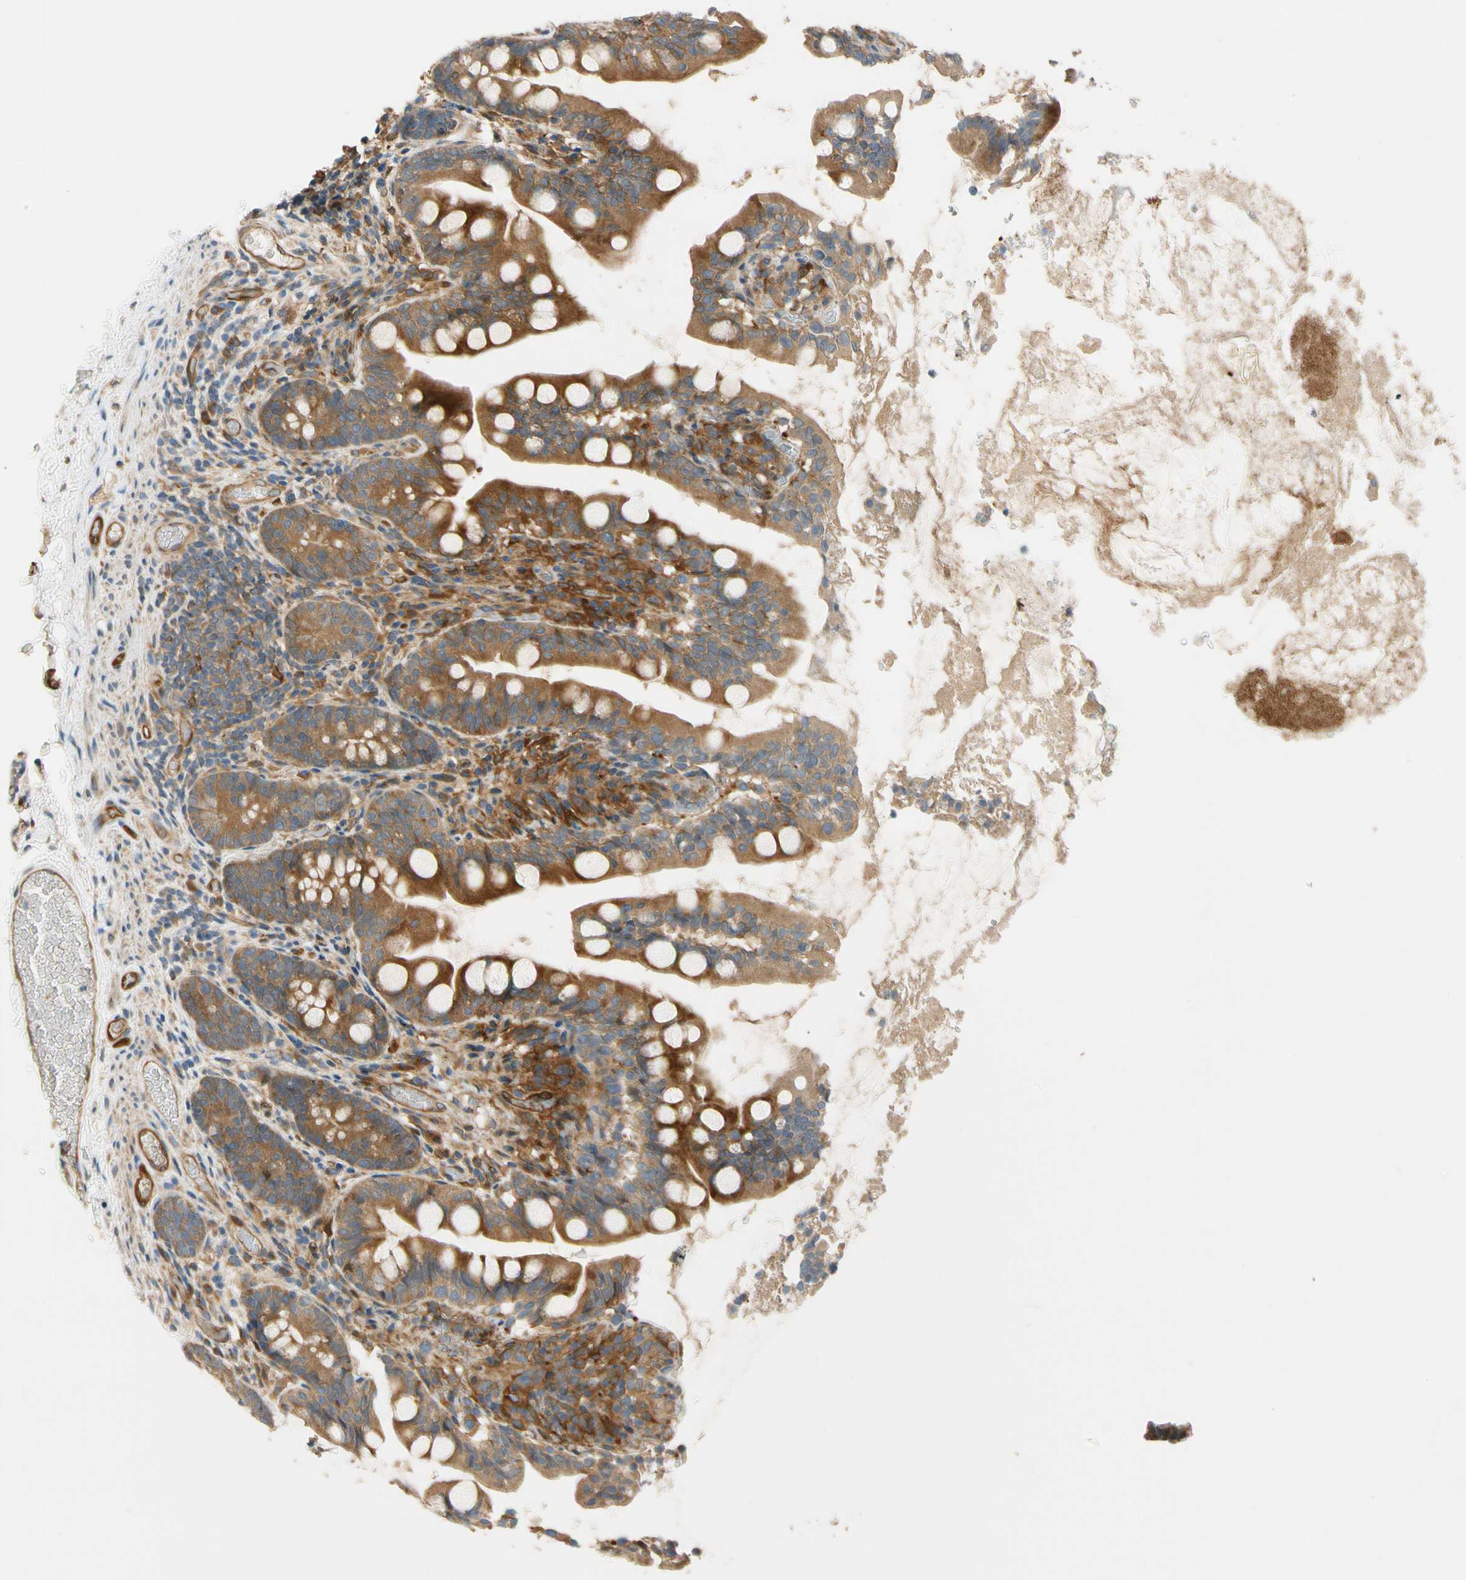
{"staining": {"intensity": "strong", "quantity": ">75%", "location": "cytoplasmic/membranous"}, "tissue": "small intestine", "cell_type": "Glandular cells", "image_type": "normal", "snomed": [{"axis": "morphology", "description": "Normal tissue, NOS"}, {"axis": "topography", "description": "Small intestine"}], "caption": "This image displays immunohistochemistry staining of normal human small intestine, with high strong cytoplasmic/membranous positivity in about >75% of glandular cells.", "gene": "PARP14", "patient": {"sex": "female", "age": 56}}